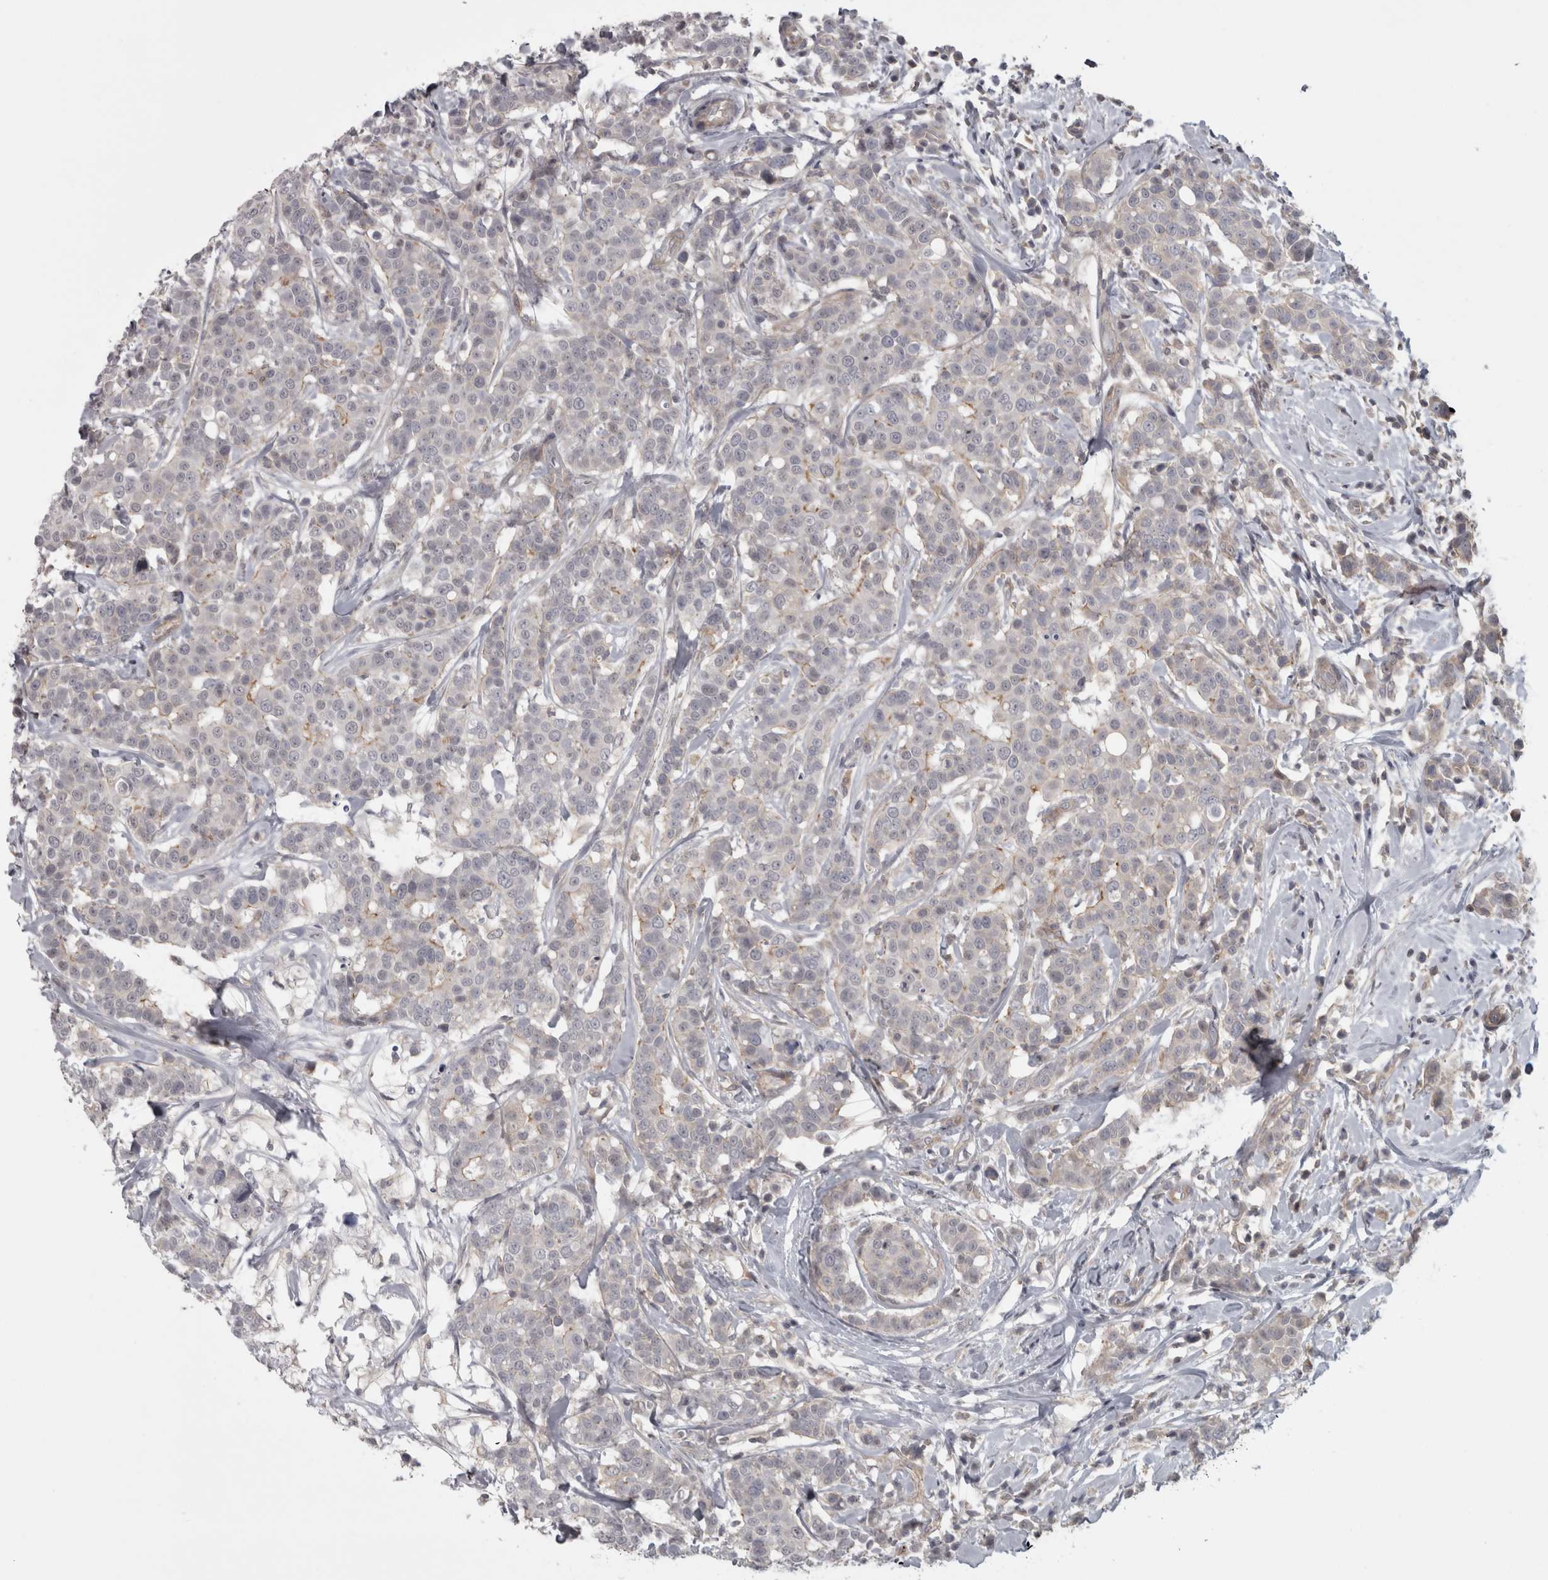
{"staining": {"intensity": "weak", "quantity": "<25%", "location": "cytoplasmic/membranous"}, "tissue": "breast cancer", "cell_type": "Tumor cells", "image_type": "cancer", "snomed": [{"axis": "morphology", "description": "Duct carcinoma"}, {"axis": "topography", "description": "Breast"}], "caption": "Immunohistochemistry photomicrograph of human breast infiltrating ductal carcinoma stained for a protein (brown), which demonstrates no staining in tumor cells. The staining was performed using DAB to visualize the protein expression in brown, while the nuclei were stained in blue with hematoxylin (Magnification: 20x).", "gene": "PPP1R12B", "patient": {"sex": "female", "age": 27}}